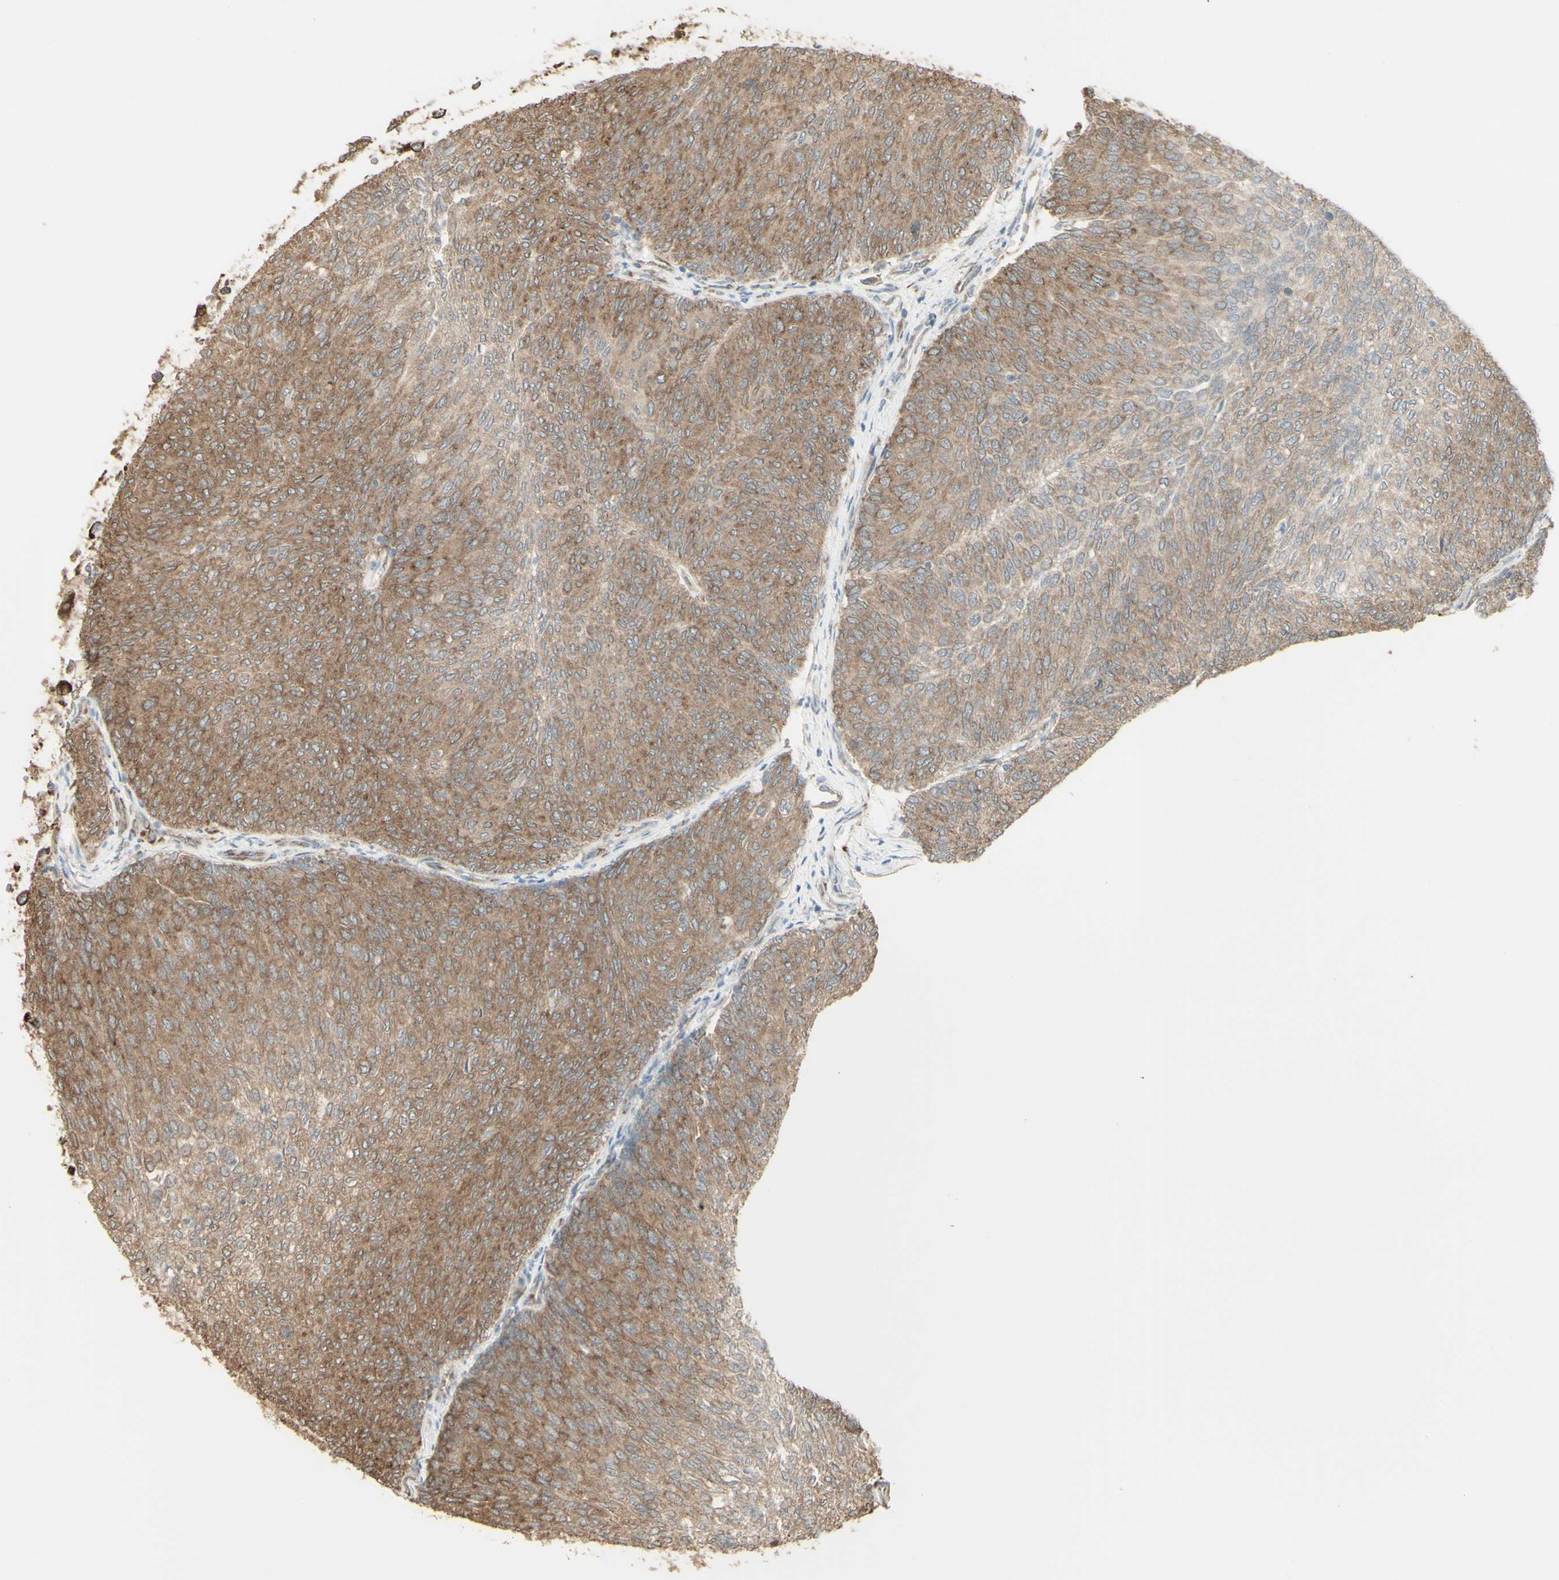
{"staining": {"intensity": "moderate", "quantity": ">75%", "location": "cytoplasmic/membranous"}, "tissue": "urothelial cancer", "cell_type": "Tumor cells", "image_type": "cancer", "snomed": [{"axis": "morphology", "description": "Urothelial carcinoma, Low grade"}, {"axis": "topography", "description": "Urinary bladder"}], "caption": "An image of human urothelial cancer stained for a protein reveals moderate cytoplasmic/membranous brown staining in tumor cells.", "gene": "EEF1B2", "patient": {"sex": "female", "age": 79}}